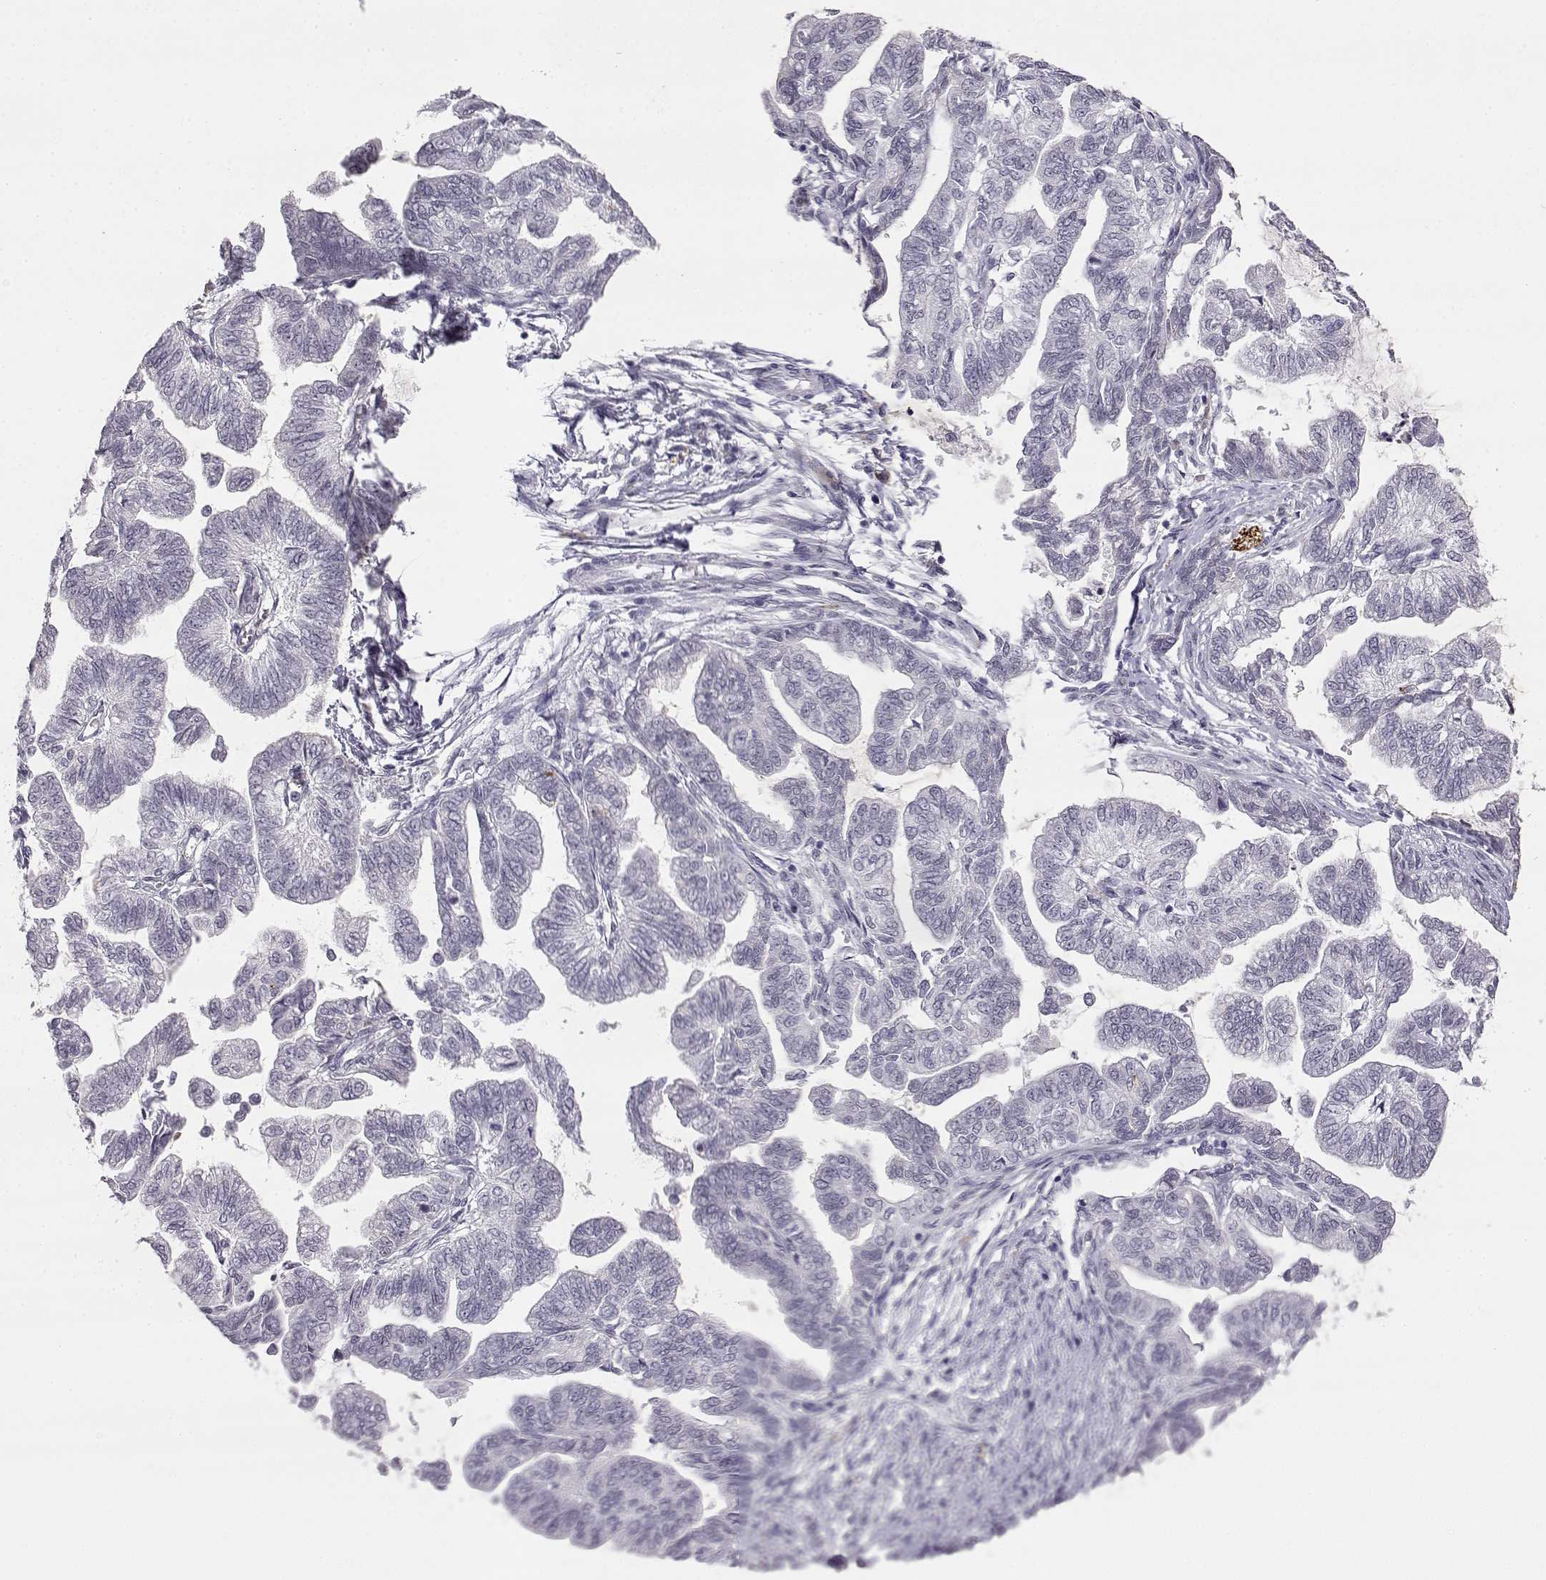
{"staining": {"intensity": "negative", "quantity": "none", "location": "none"}, "tissue": "stomach cancer", "cell_type": "Tumor cells", "image_type": "cancer", "snomed": [{"axis": "morphology", "description": "Adenocarcinoma, NOS"}, {"axis": "topography", "description": "Stomach"}], "caption": "DAB (3,3'-diaminobenzidine) immunohistochemical staining of human stomach cancer exhibits no significant positivity in tumor cells. The staining is performed using DAB (3,3'-diaminobenzidine) brown chromogen with nuclei counter-stained in using hematoxylin.", "gene": "VGF", "patient": {"sex": "male", "age": 83}}